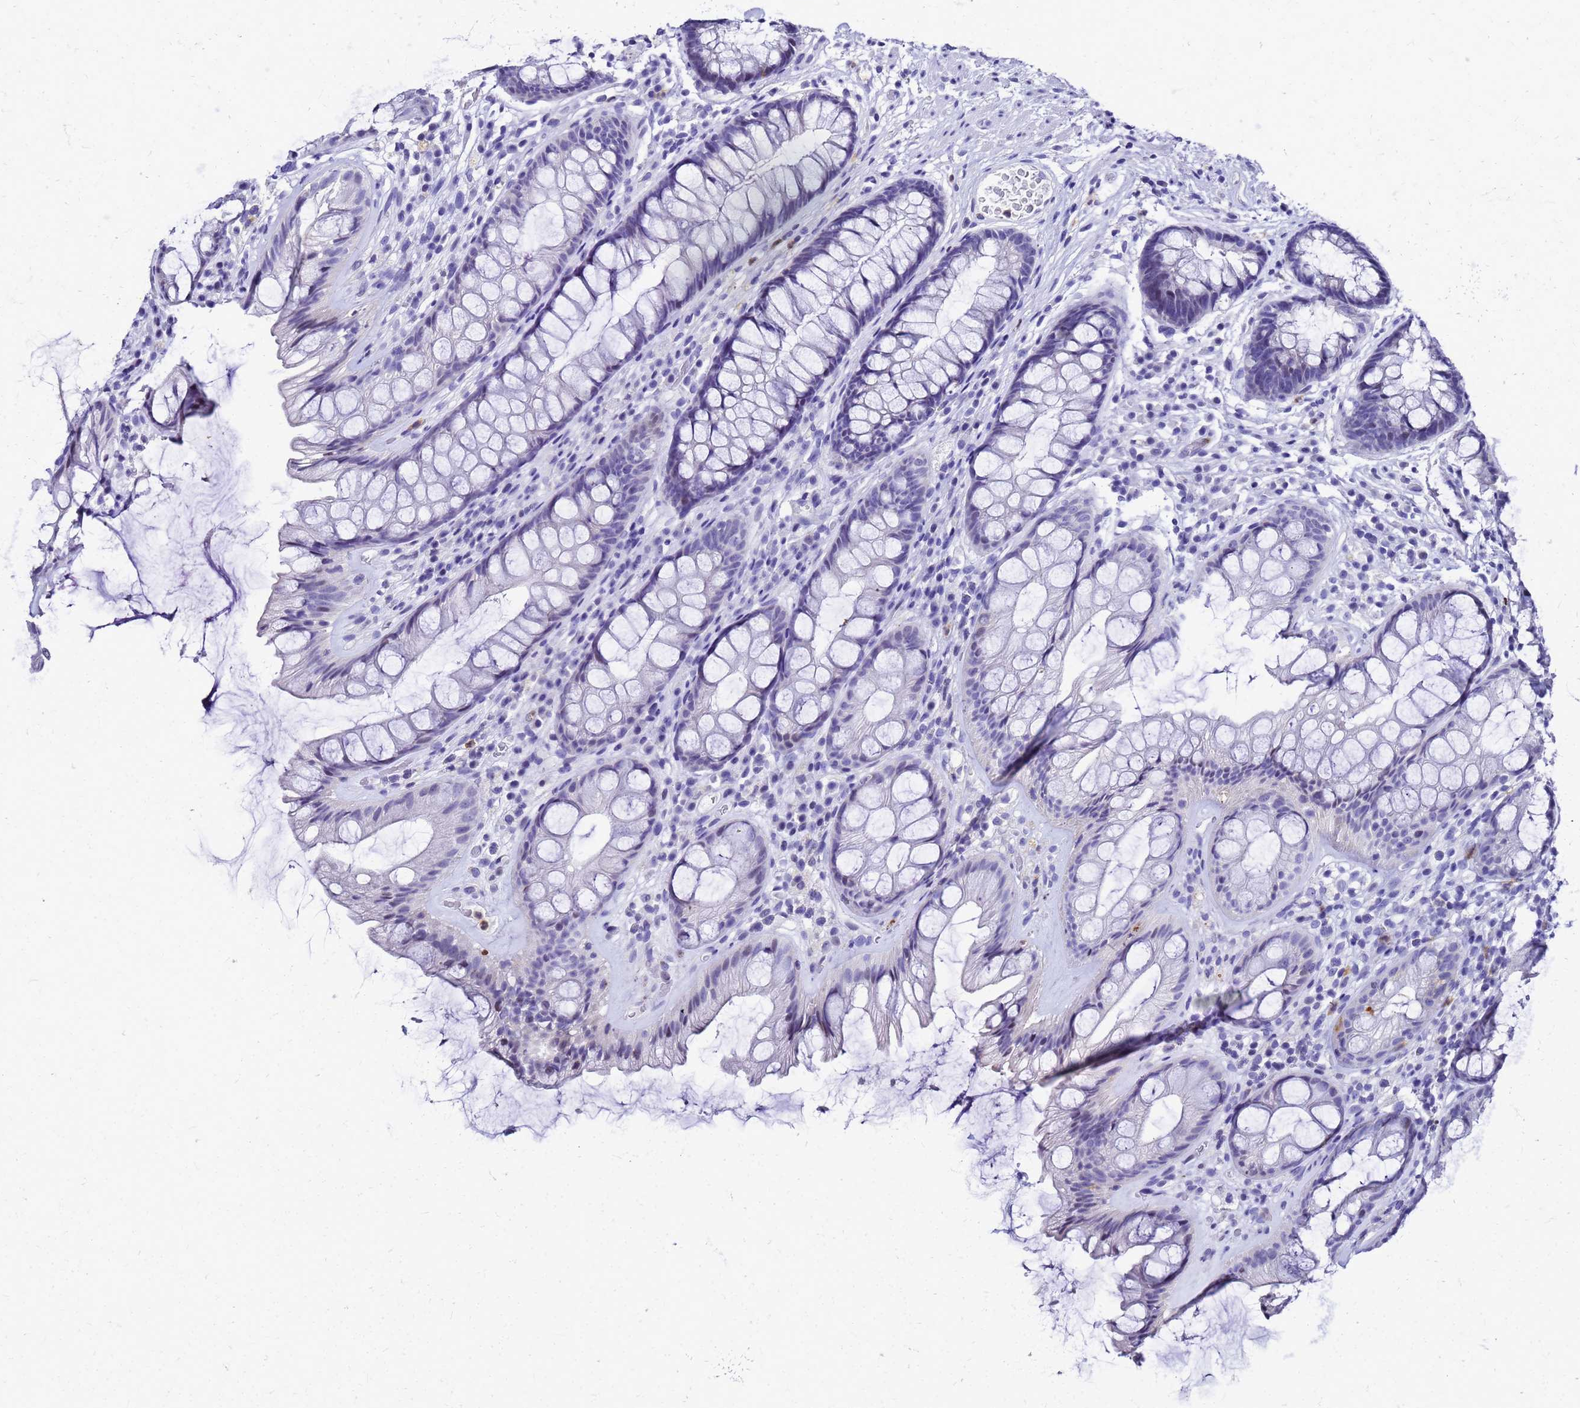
{"staining": {"intensity": "negative", "quantity": "none", "location": "none"}, "tissue": "rectum", "cell_type": "Glandular cells", "image_type": "normal", "snomed": [{"axis": "morphology", "description": "Normal tissue, NOS"}, {"axis": "topography", "description": "Rectum"}], "caption": "Benign rectum was stained to show a protein in brown. There is no significant staining in glandular cells.", "gene": "SMIM21", "patient": {"sex": "male", "age": 74}}